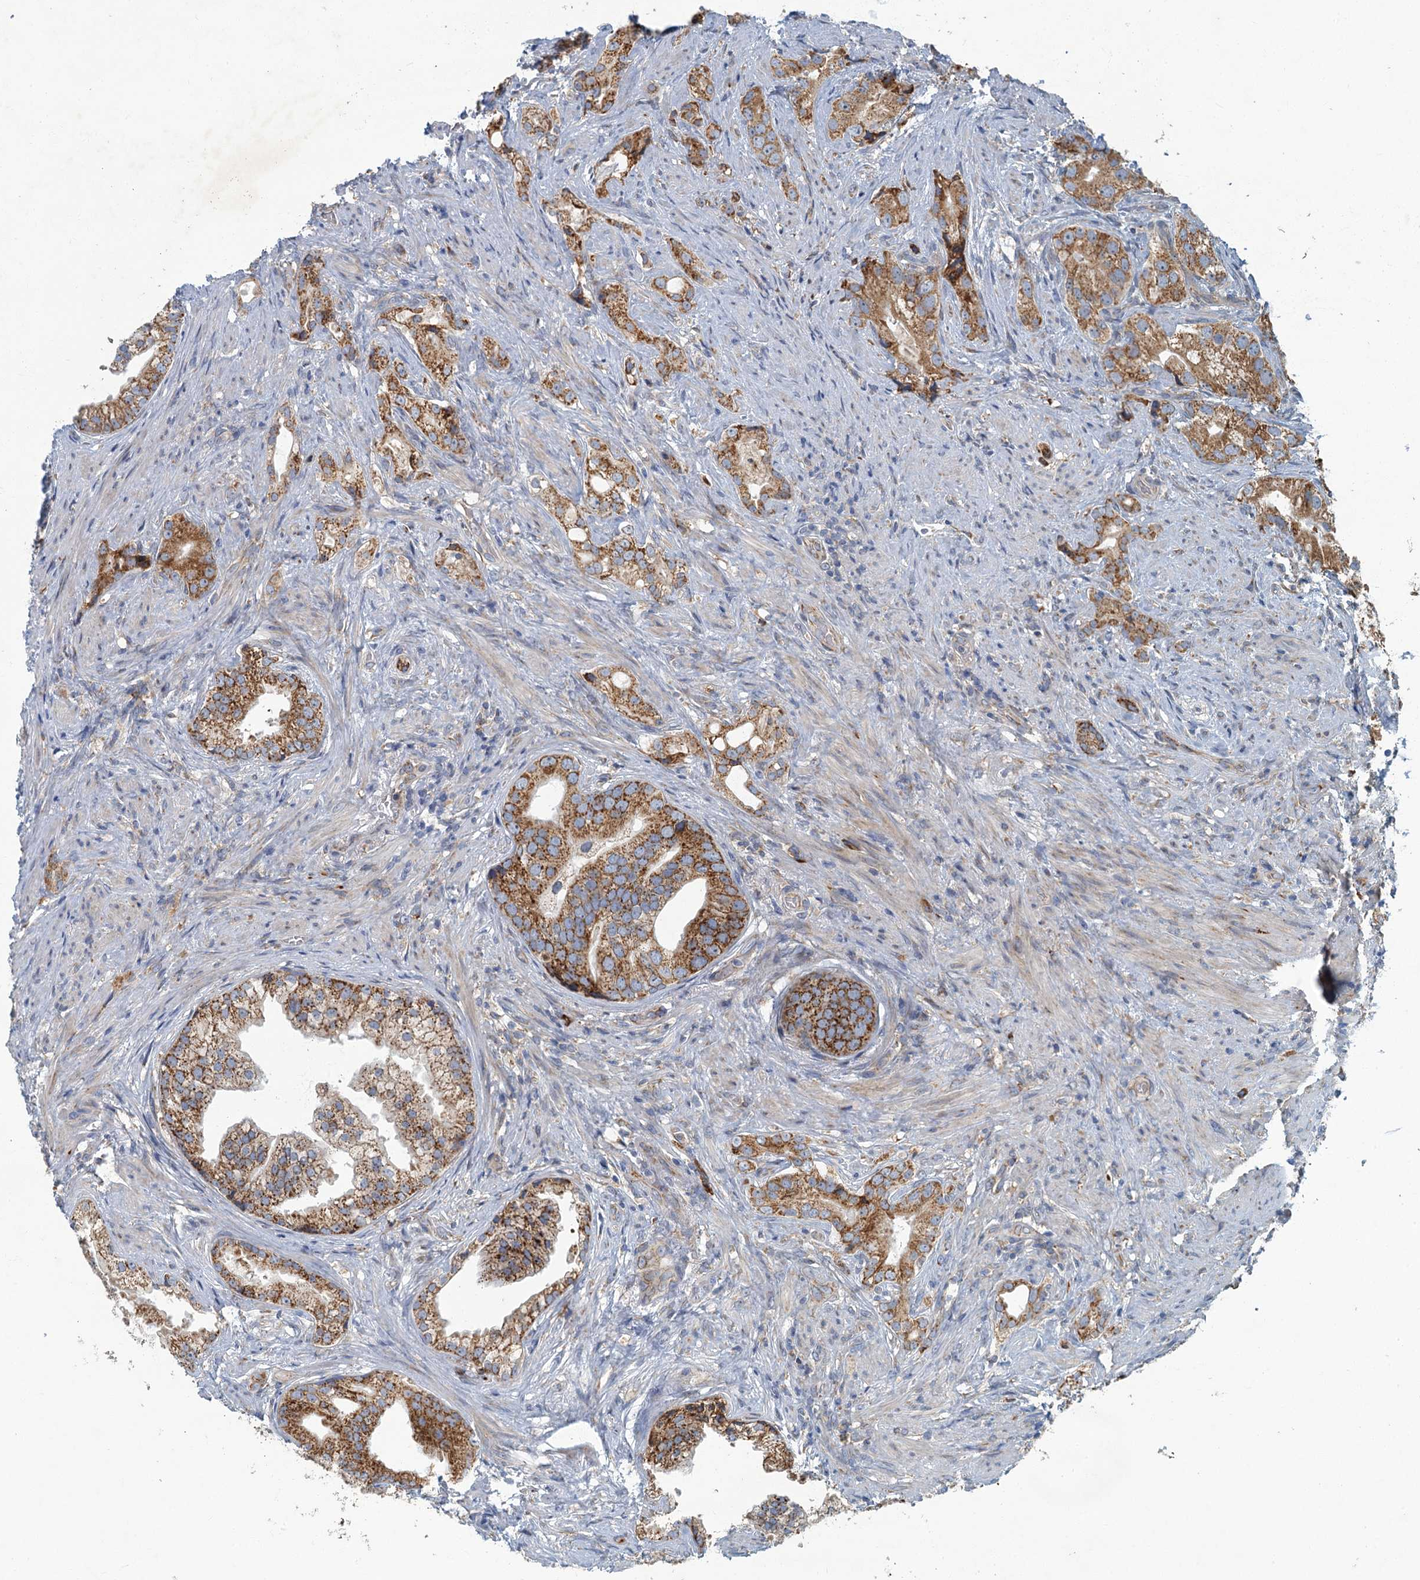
{"staining": {"intensity": "moderate", "quantity": ">75%", "location": "cytoplasmic/membranous"}, "tissue": "prostate cancer", "cell_type": "Tumor cells", "image_type": "cancer", "snomed": [{"axis": "morphology", "description": "Adenocarcinoma, Low grade"}, {"axis": "topography", "description": "Prostate"}], "caption": "Tumor cells exhibit medium levels of moderate cytoplasmic/membranous positivity in about >75% of cells in human prostate cancer. The staining was performed using DAB to visualize the protein expression in brown, while the nuclei were stained in blue with hematoxylin (Magnification: 20x).", "gene": "SPDYC", "patient": {"sex": "male", "age": 71}}